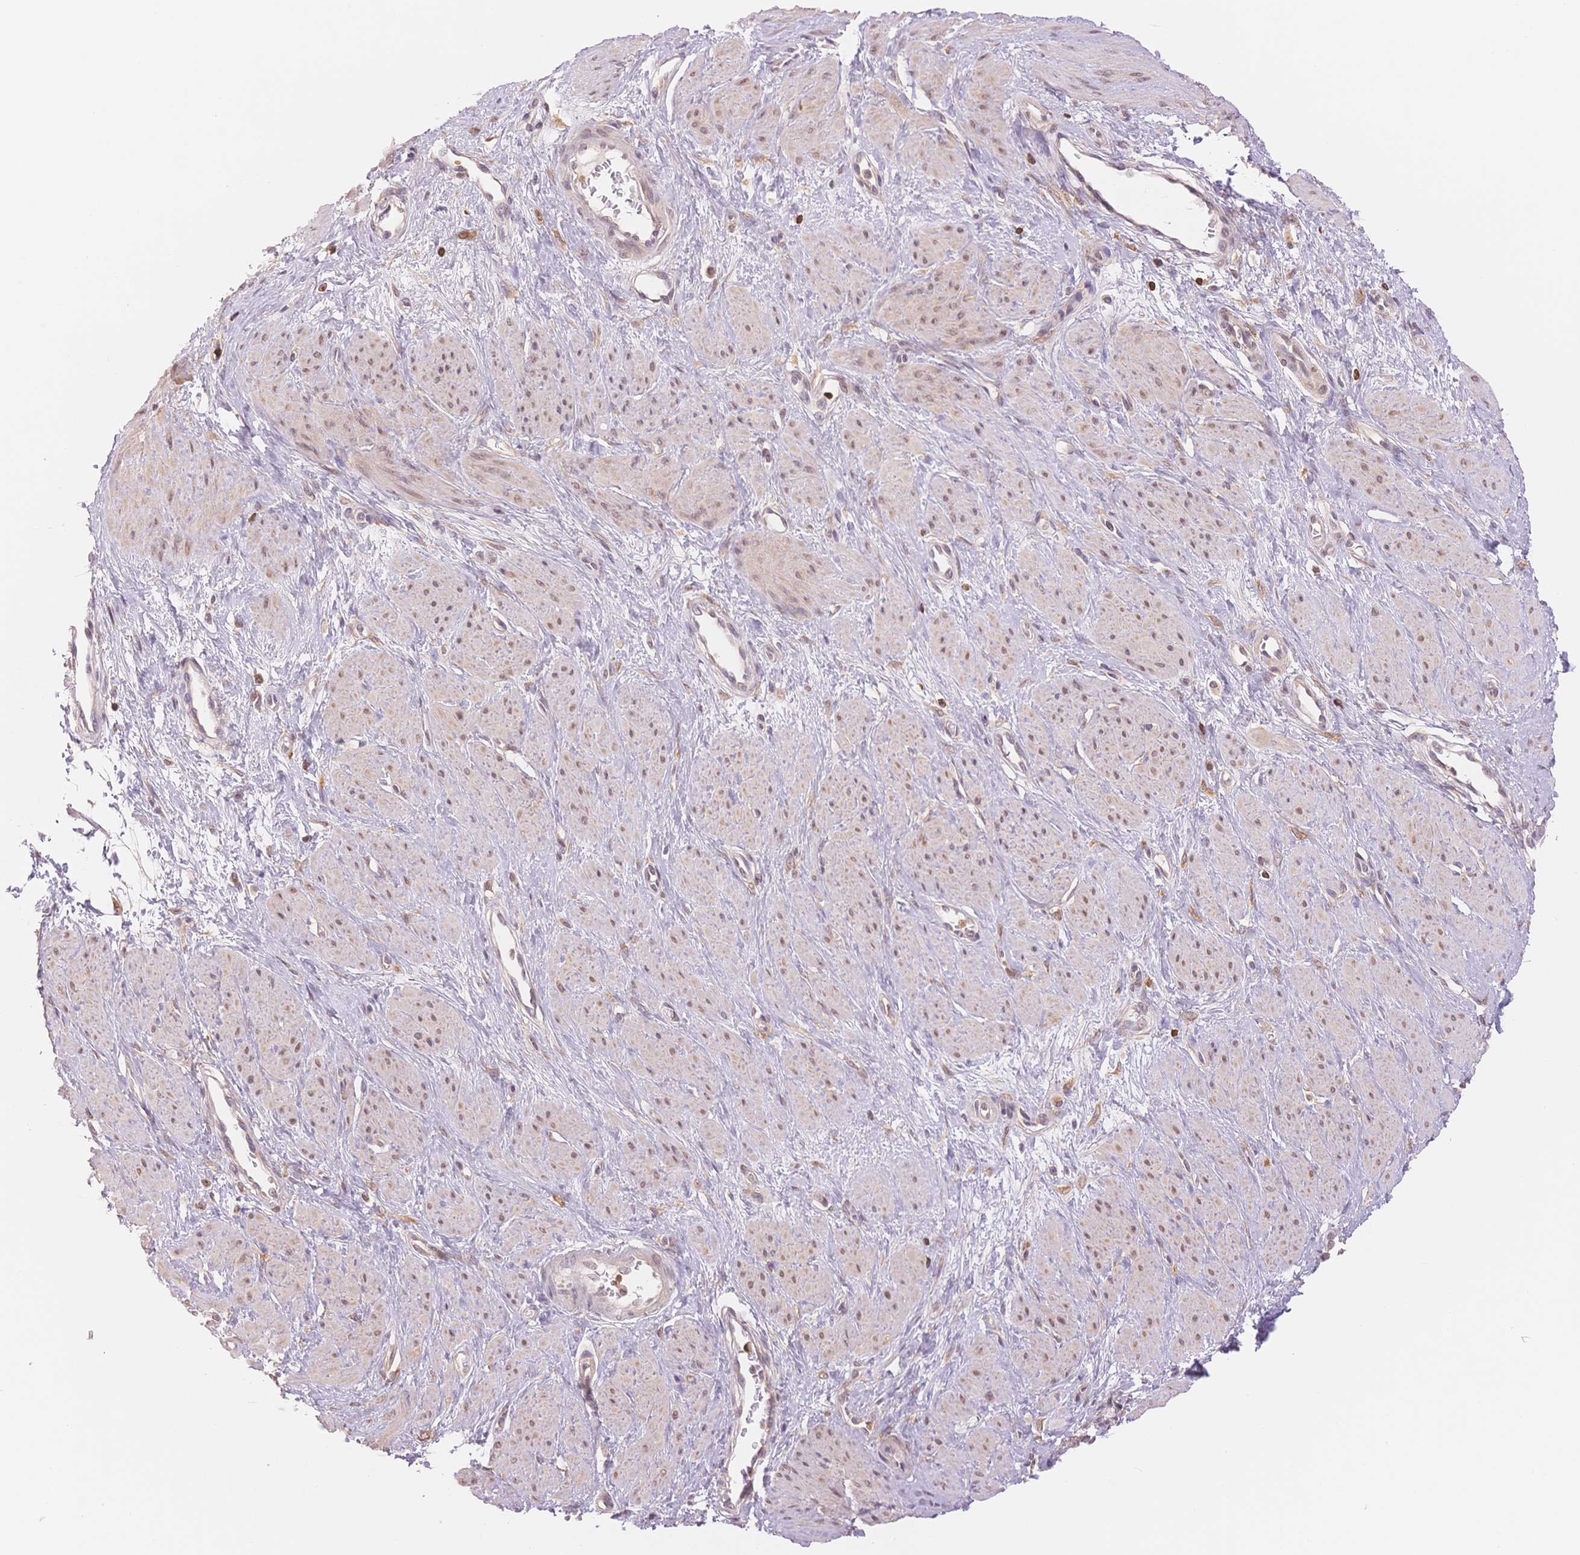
{"staining": {"intensity": "weak", "quantity": "25%-75%", "location": "cytoplasmic/membranous"}, "tissue": "smooth muscle", "cell_type": "Smooth muscle cells", "image_type": "normal", "snomed": [{"axis": "morphology", "description": "Normal tissue, NOS"}, {"axis": "topography", "description": "Smooth muscle"}, {"axis": "topography", "description": "Uterus"}], "caption": "Smooth muscle cells exhibit weak cytoplasmic/membranous positivity in about 25%-75% of cells in unremarkable smooth muscle.", "gene": "STK39", "patient": {"sex": "female", "age": 39}}